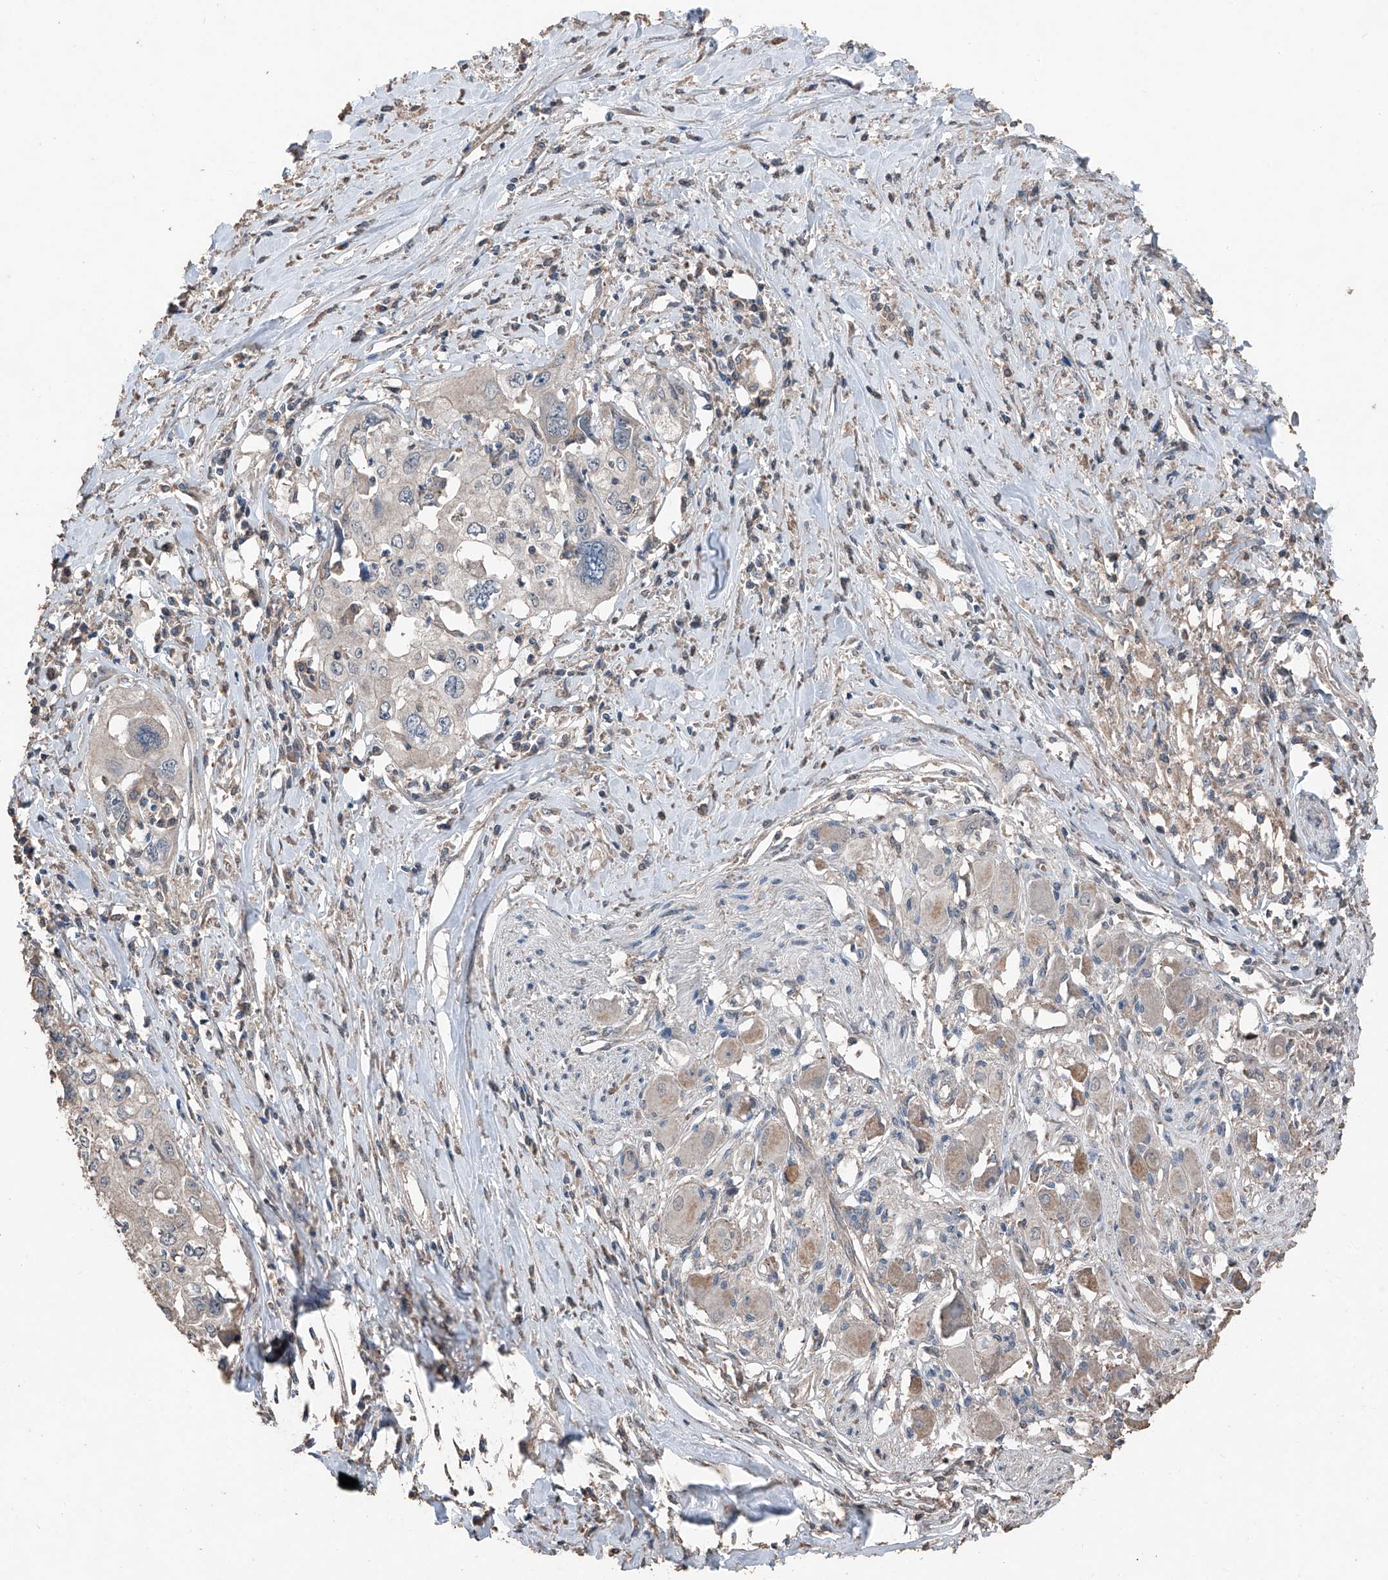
{"staining": {"intensity": "negative", "quantity": "none", "location": "none"}, "tissue": "cervical cancer", "cell_type": "Tumor cells", "image_type": "cancer", "snomed": [{"axis": "morphology", "description": "Squamous cell carcinoma, NOS"}, {"axis": "topography", "description": "Cervix"}], "caption": "Immunohistochemistry (IHC) of human cervical squamous cell carcinoma exhibits no positivity in tumor cells.", "gene": "MAMLD1", "patient": {"sex": "female", "age": 31}}